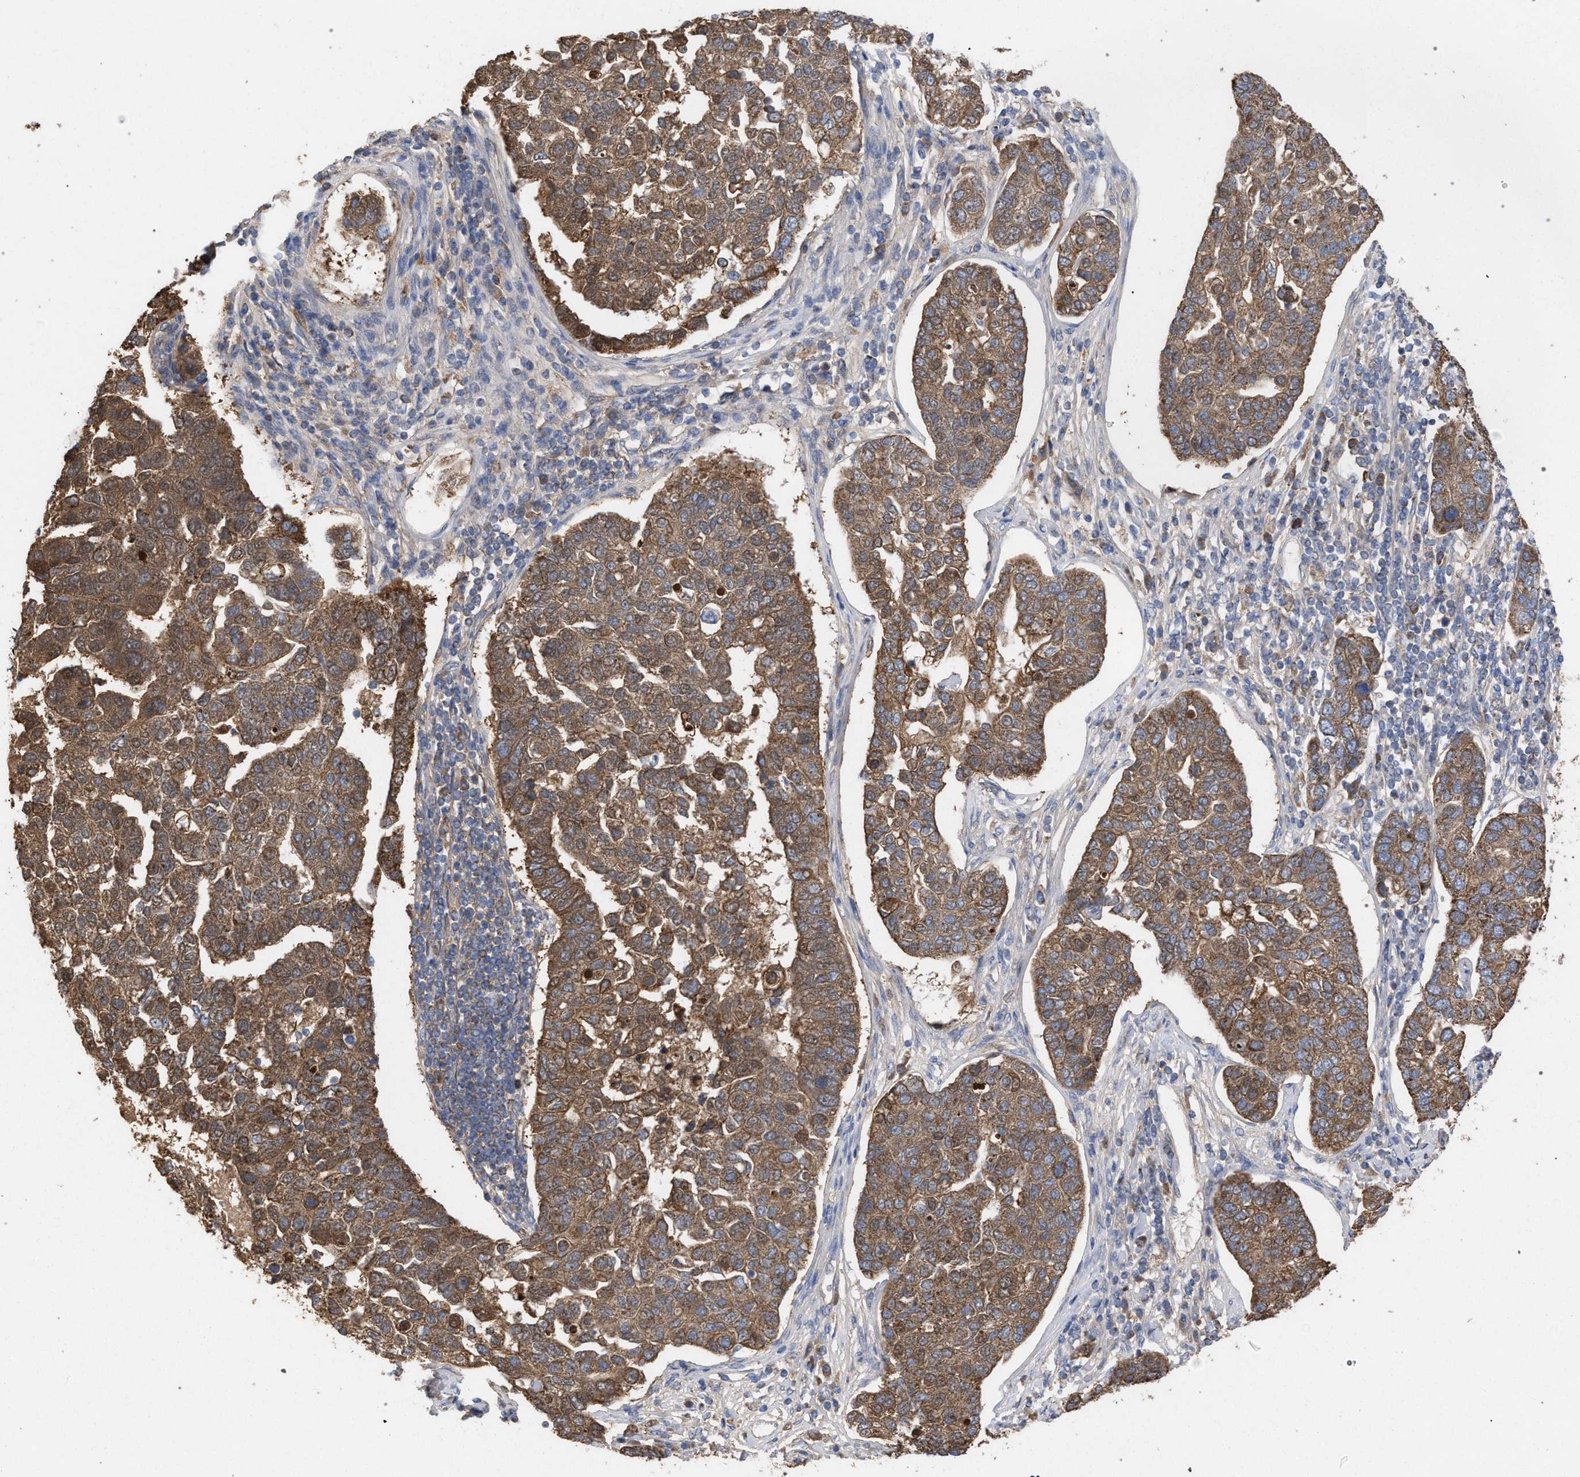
{"staining": {"intensity": "moderate", "quantity": ">75%", "location": "cytoplasmic/membranous"}, "tissue": "pancreatic cancer", "cell_type": "Tumor cells", "image_type": "cancer", "snomed": [{"axis": "morphology", "description": "Adenocarcinoma, NOS"}, {"axis": "topography", "description": "Pancreas"}], "caption": "Tumor cells exhibit moderate cytoplasmic/membranous staining in approximately >75% of cells in adenocarcinoma (pancreatic).", "gene": "BCL2L12", "patient": {"sex": "female", "age": 61}}